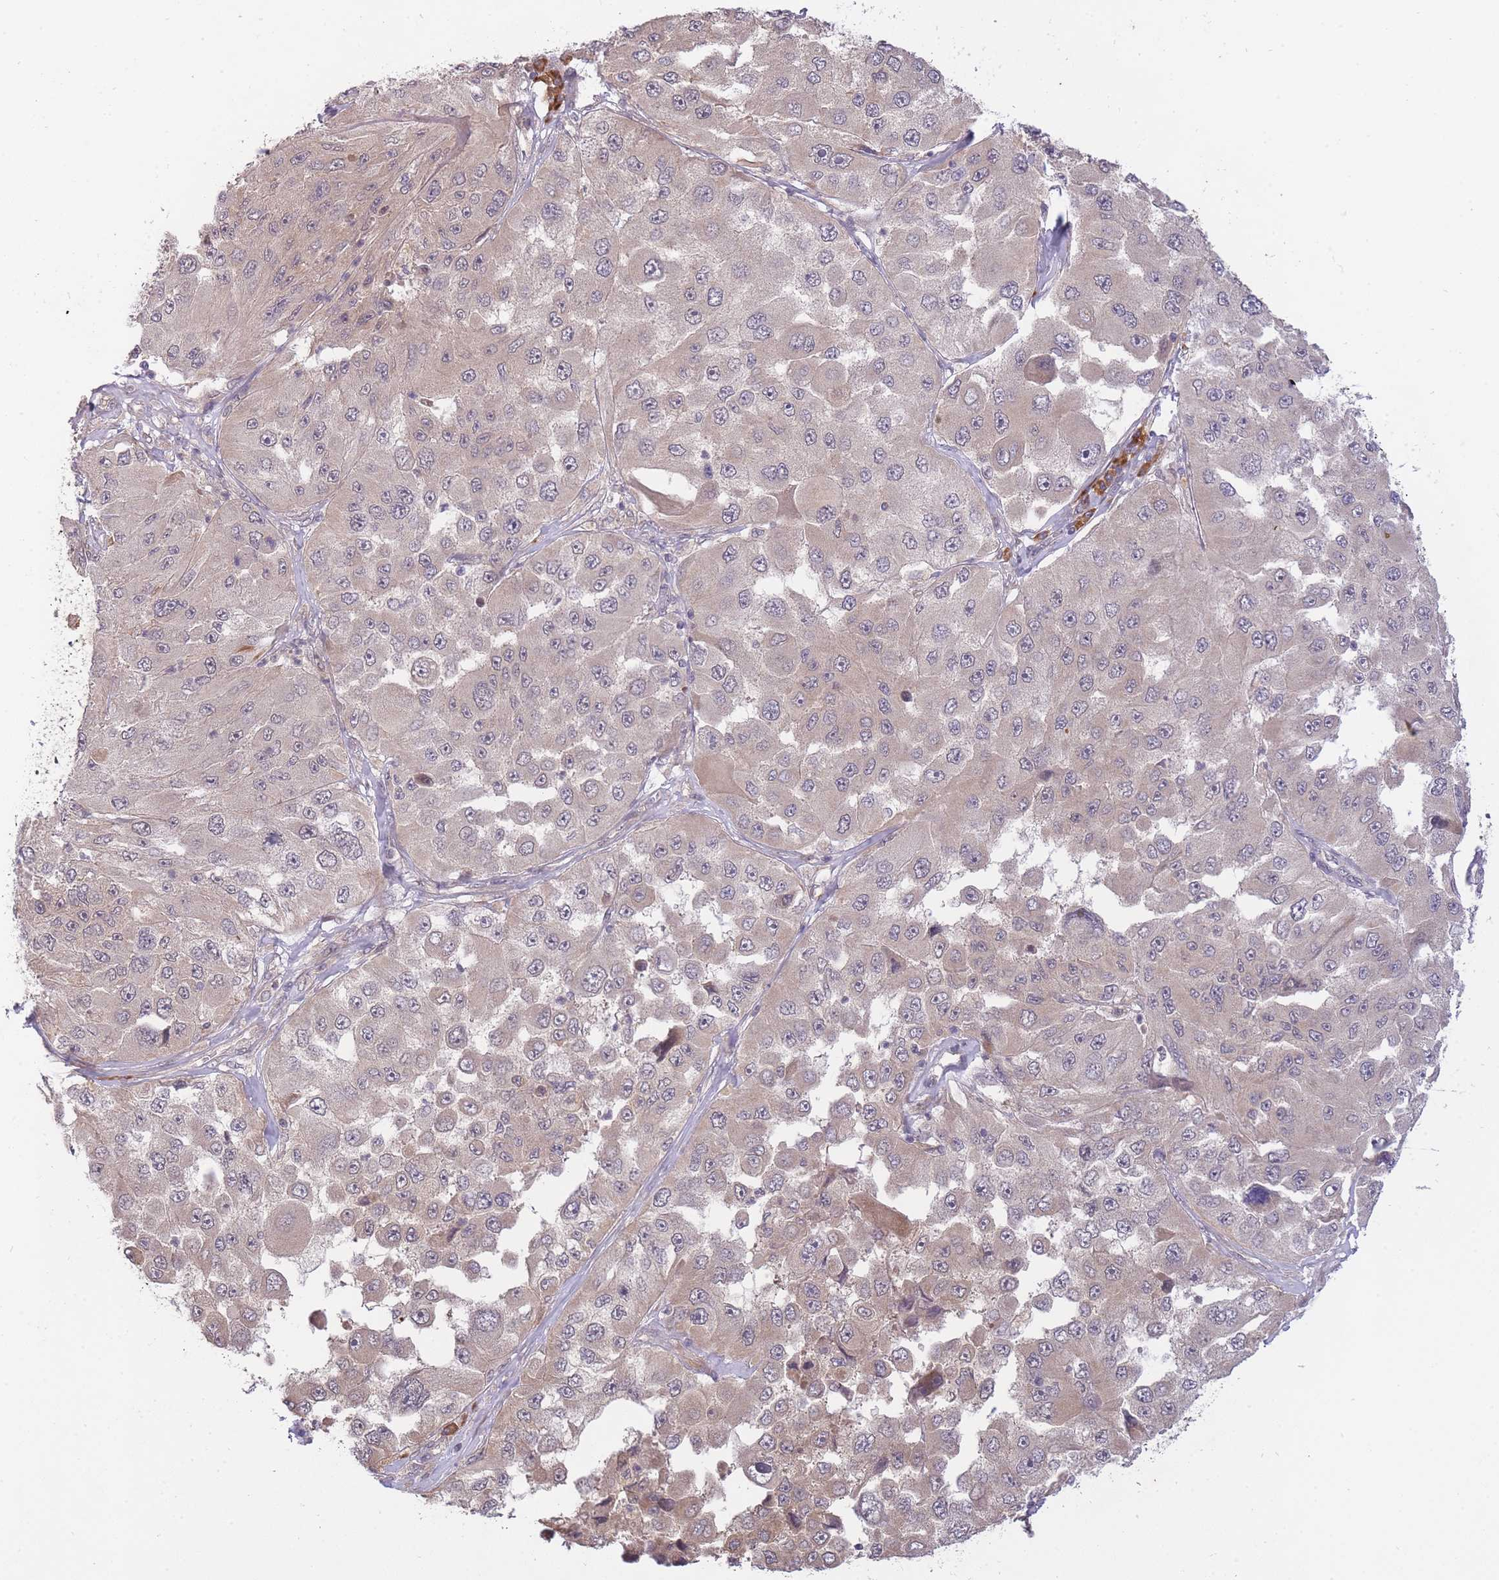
{"staining": {"intensity": "weak", "quantity": "<25%", "location": "cytoplasmic/membranous"}, "tissue": "melanoma", "cell_type": "Tumor cells", "image_type": "cancer", "snomed": [{"axis": "morphology", "description": "Malignant melanoma, Metastatic site"}, {"axis": "topography", "description": "Lymph node"}], "caption": "This is a photomicrograph of immunohistochemistry (IHC) staining of malignant melanoma (metastatic site), which shows no staining in tumor cells. (Immunohistochemistry, brightfield microscopy, high magnification).", "gene": "SMC6", "patient": {"sex": "male", "age": 62}}